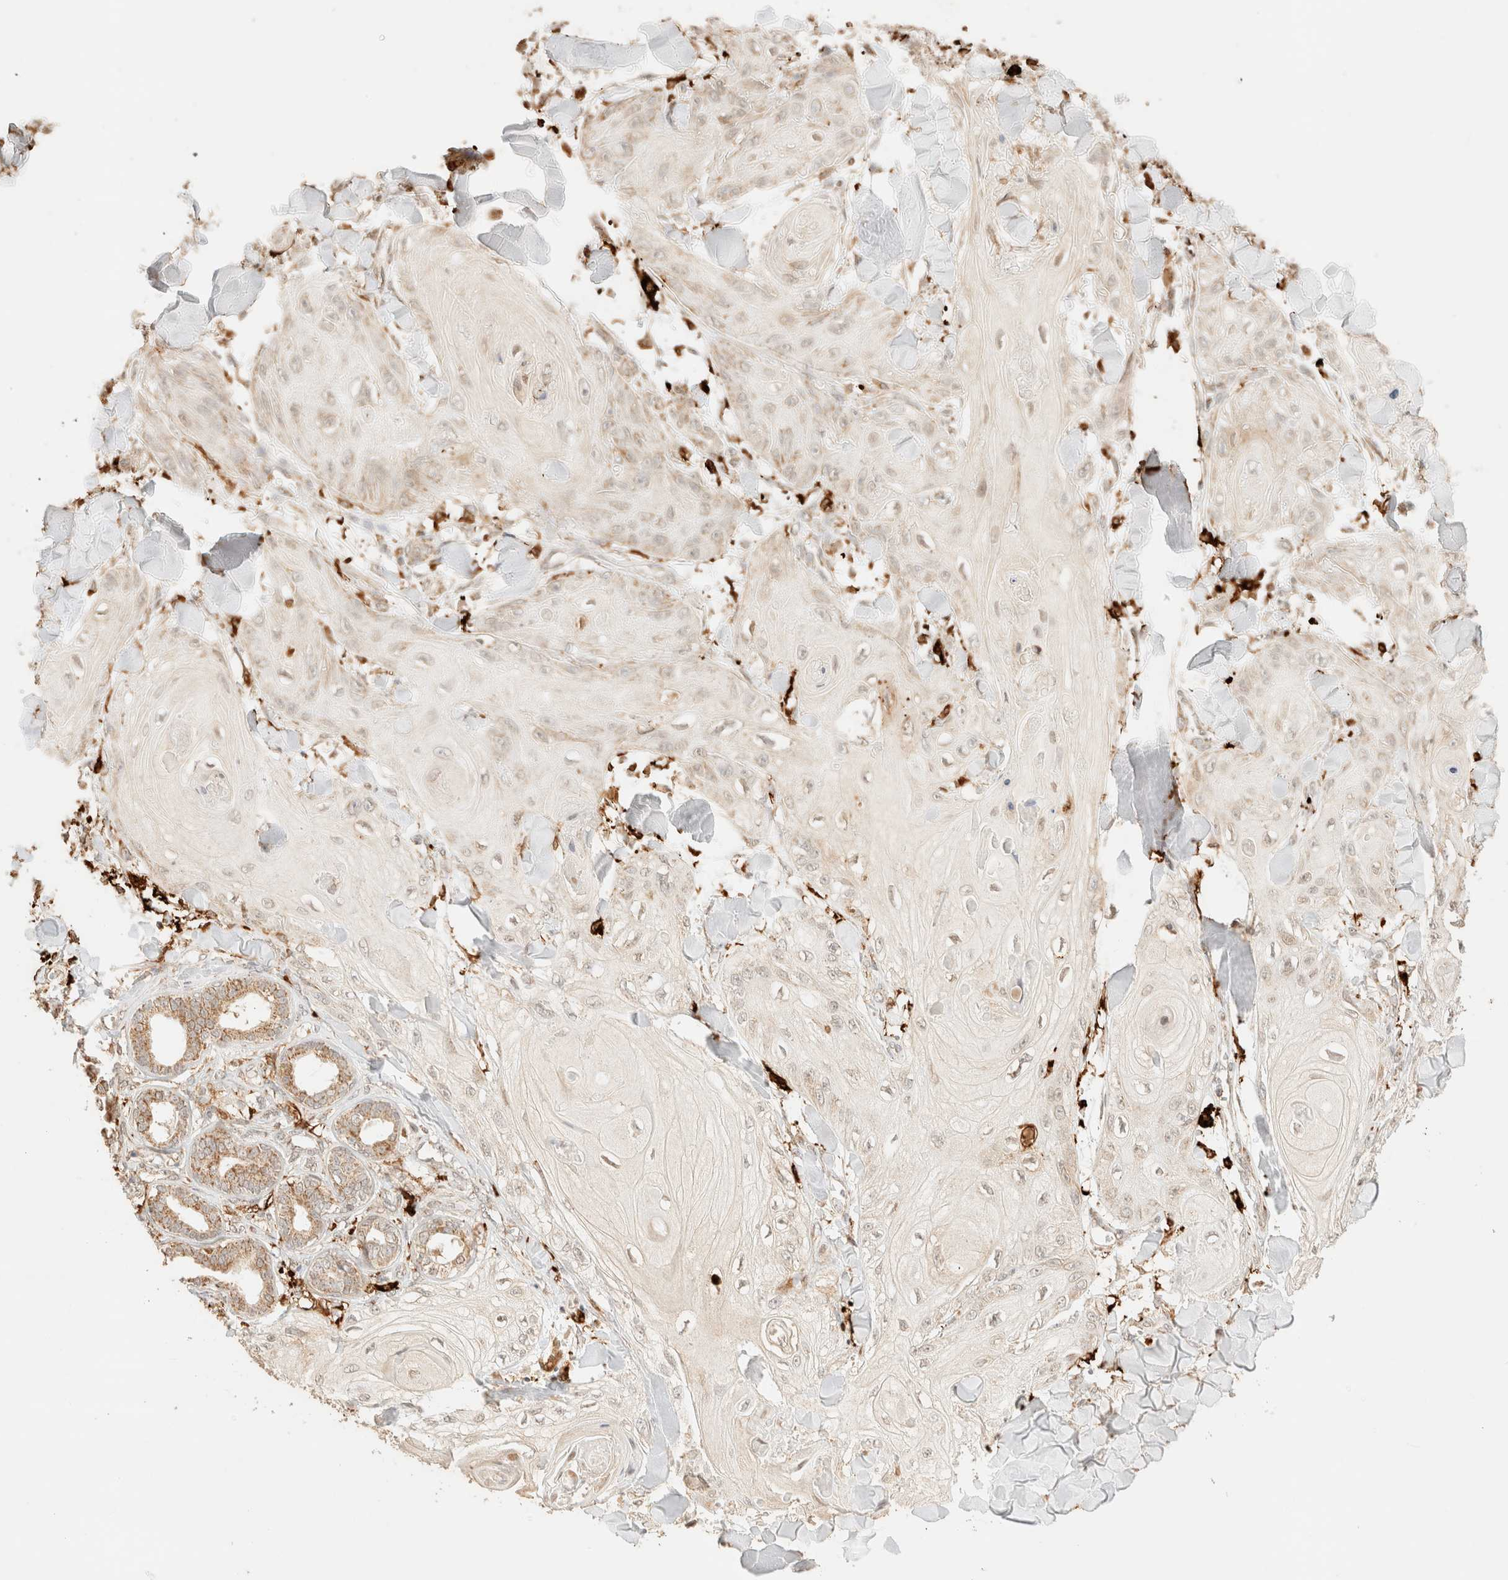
{"staining": {"intensity": "weak", "quantity": "<25%", "location": "cytoplasmic/membranous"}, "tissue": "skin cancer", "cell_type": "Tumor cells", "image_type": "cancer", "snomed": [{"axis": "morphology", "description": "Squamous cell carcinoma, NOS"}, {"axis": "topography", "description": "Skin"}], "caption": "Tumor cells are negative for brown protein staining in skin squamous cell carcinoma.", "gene": "TACO1", "patient": {"sex": "male", "age": 74}}